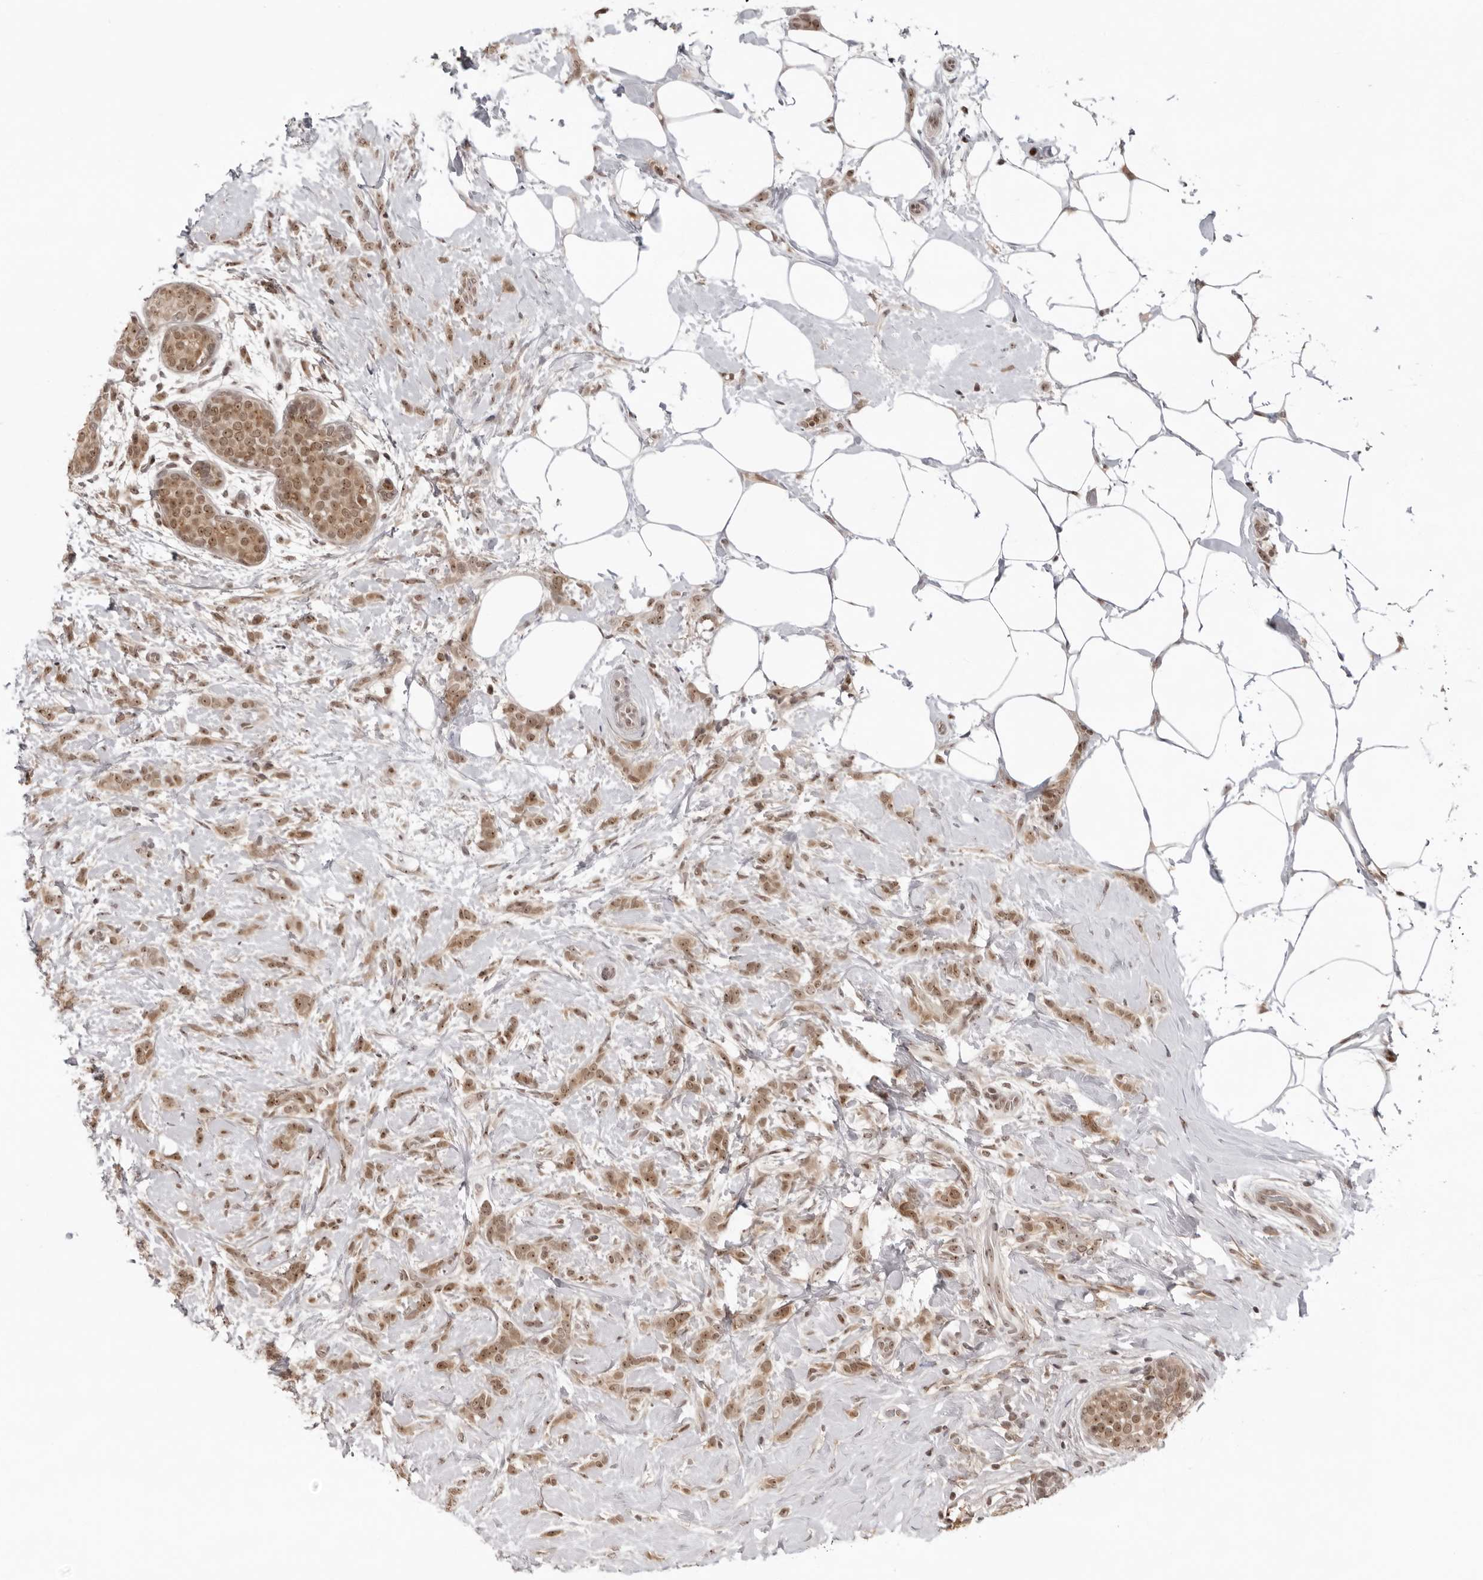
{"staining": {"intensity": "moderate", "quantity": ">75%", "location": "cytoplasmic/membranous,nuclear"}, "tissue": "breast cancer", "cell_type": "Tumor cells", "image_type": "cancer", "snomed": [{"axis": "morphology", "description": "Lobular carcinoma, in situ"}, {"axis": "morphology", "description": "Lobular carcinoma"}, {"axis": "topography", "description": "Breast"}], "caption": "Lobular carcinoma (breast) stained for a protein displays moderate cytoplasmic/membranous and nuclear positivity in tumor cells. Immunohistochemistry stains the protein of interest in brown and the nuclei are stained blue.", "gene": "EXOSC10", "patient": {"sex": "female", "age": 41}}